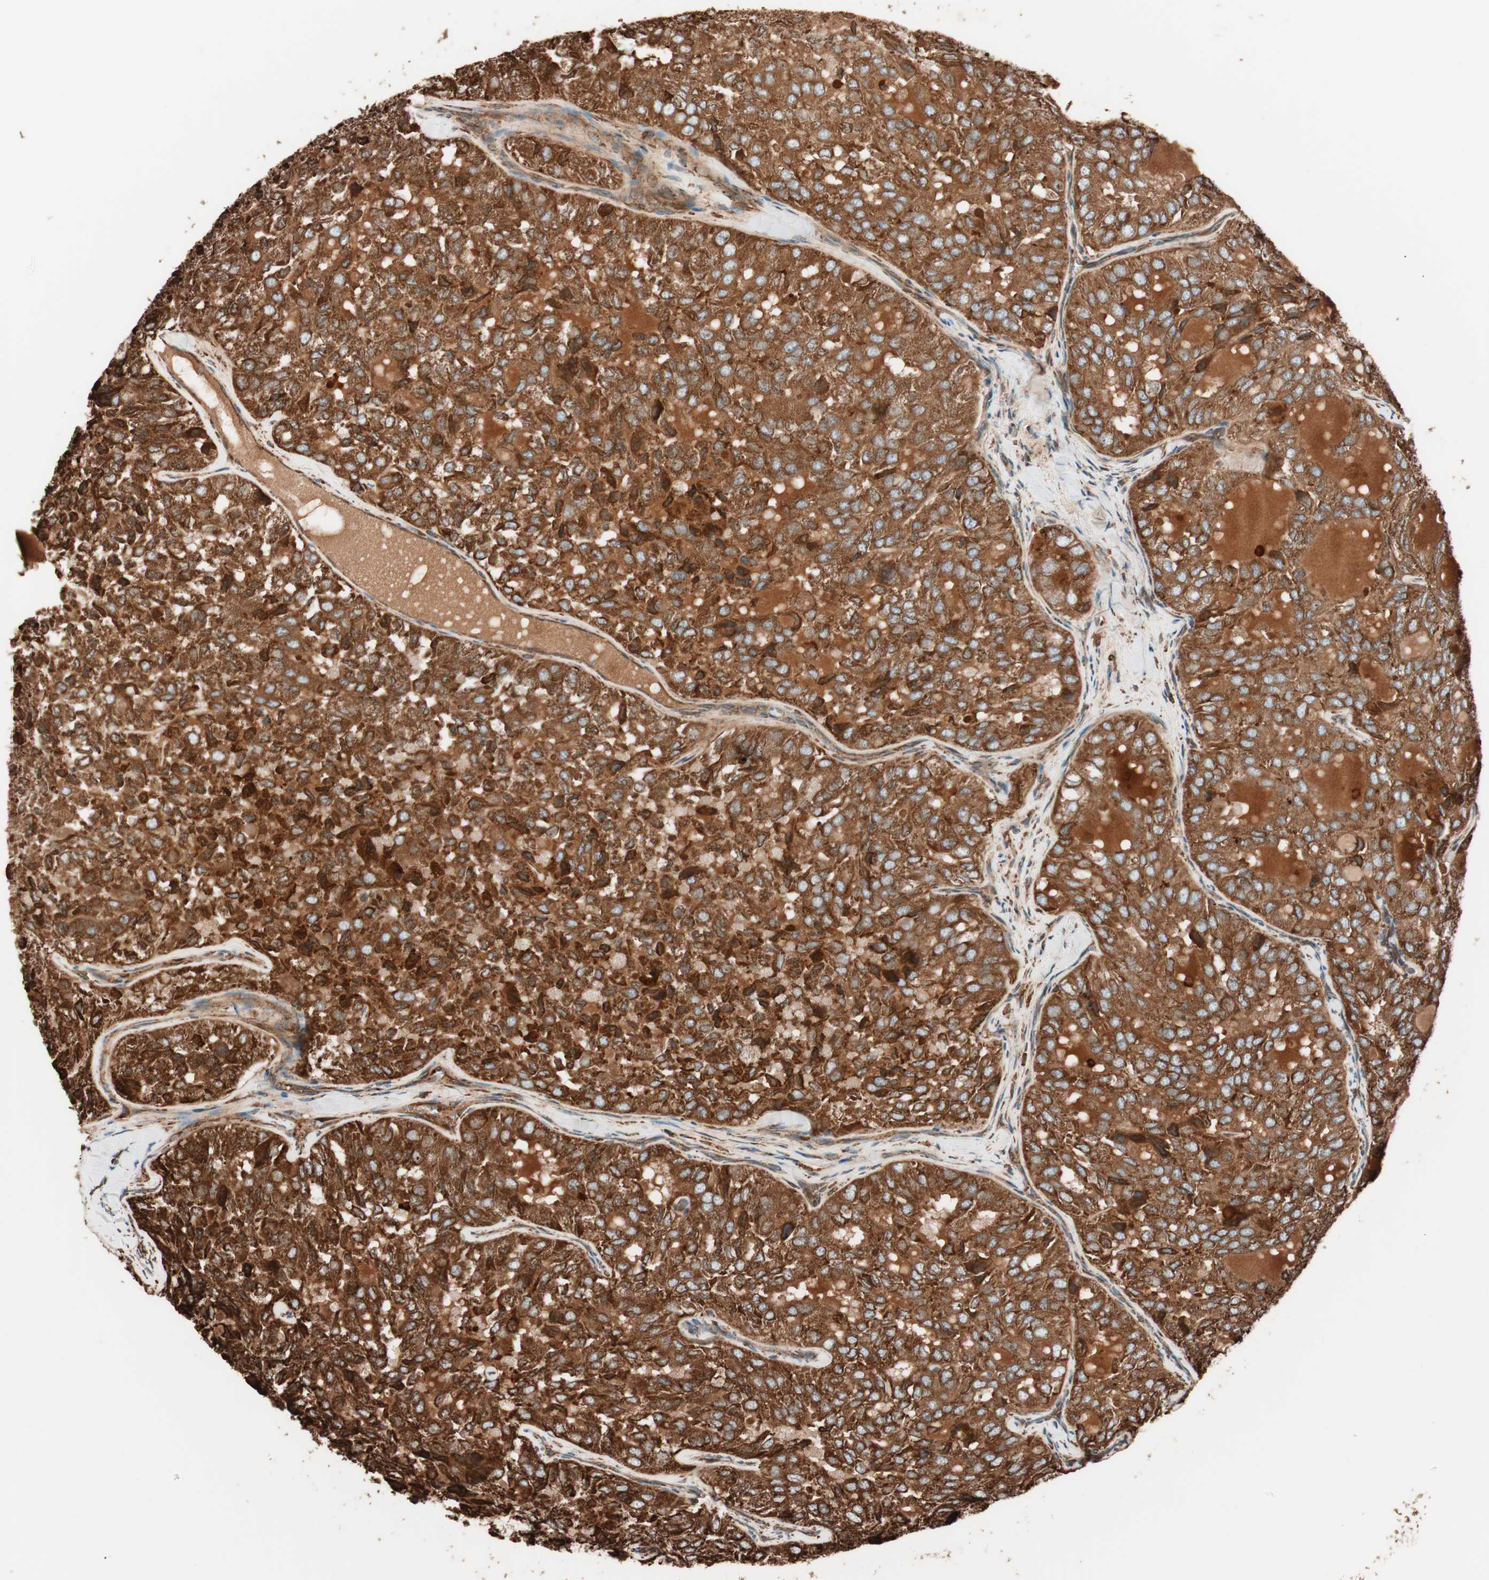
{"staining": {"intensity": "strong", "quantity": ">75%", "location": "cytoplasmic/membranous"}, "tissue": "thyroid cancer", "cell_type": "Tumor cells", "image_type": "cancer", "snomed": [{"axis": "morphology", "description": "Follicular adenoma carcinoma, NOS"}, {"axis": "topography", "description": "Thyroid gland"}], "caption": "Immunohistochemistry of human thyroid cancer demonstrates high levels of strong cytoplasmic/membranous expression in about >75% of tumor cells.", "gene": "VEGFA", "patient": {"sex": "male", "age": 75}}